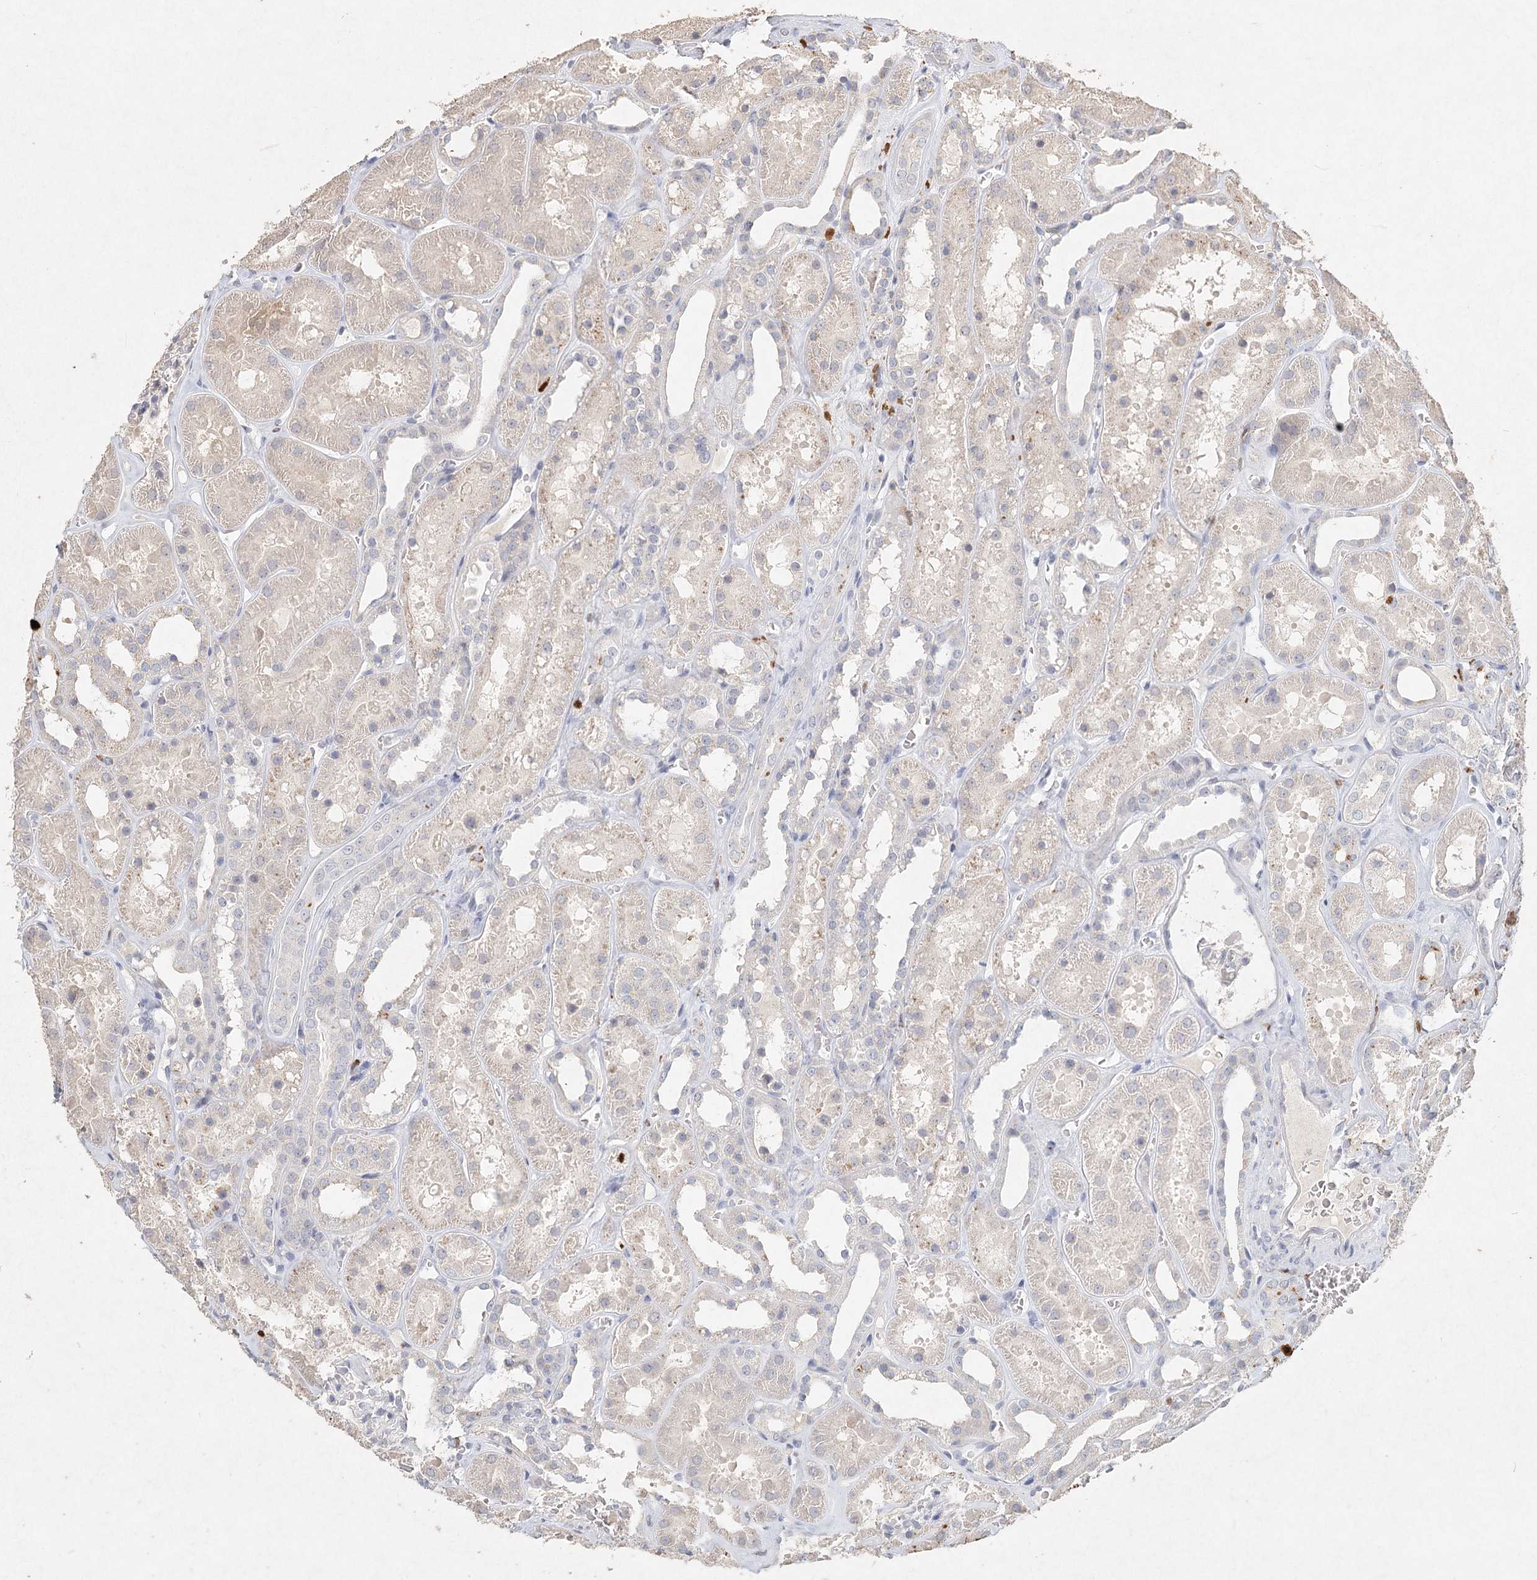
{"staining": {"intensity": "negative", "quantity": "none", "location": "none"}, "tissue": "kidney", "cell_type": "Cells in glomeruli", "image_type": "normal", "snomed": [{"axis": "morphology", "description": "Normal tissue, NOS"}, {"axis": "topography", "description": "Kidney"}], "caption": "DAB (3,3'-diaminobenzidine) immunohistochemical staining of benign human kidney shows no significant staining in cells in glomeruli. (DAB (3,3'-diaminobenzidine) IHC with hematoxylin counter stain).", "gene": "ARSI", "patient": {"sex": "female", "age": 41}}